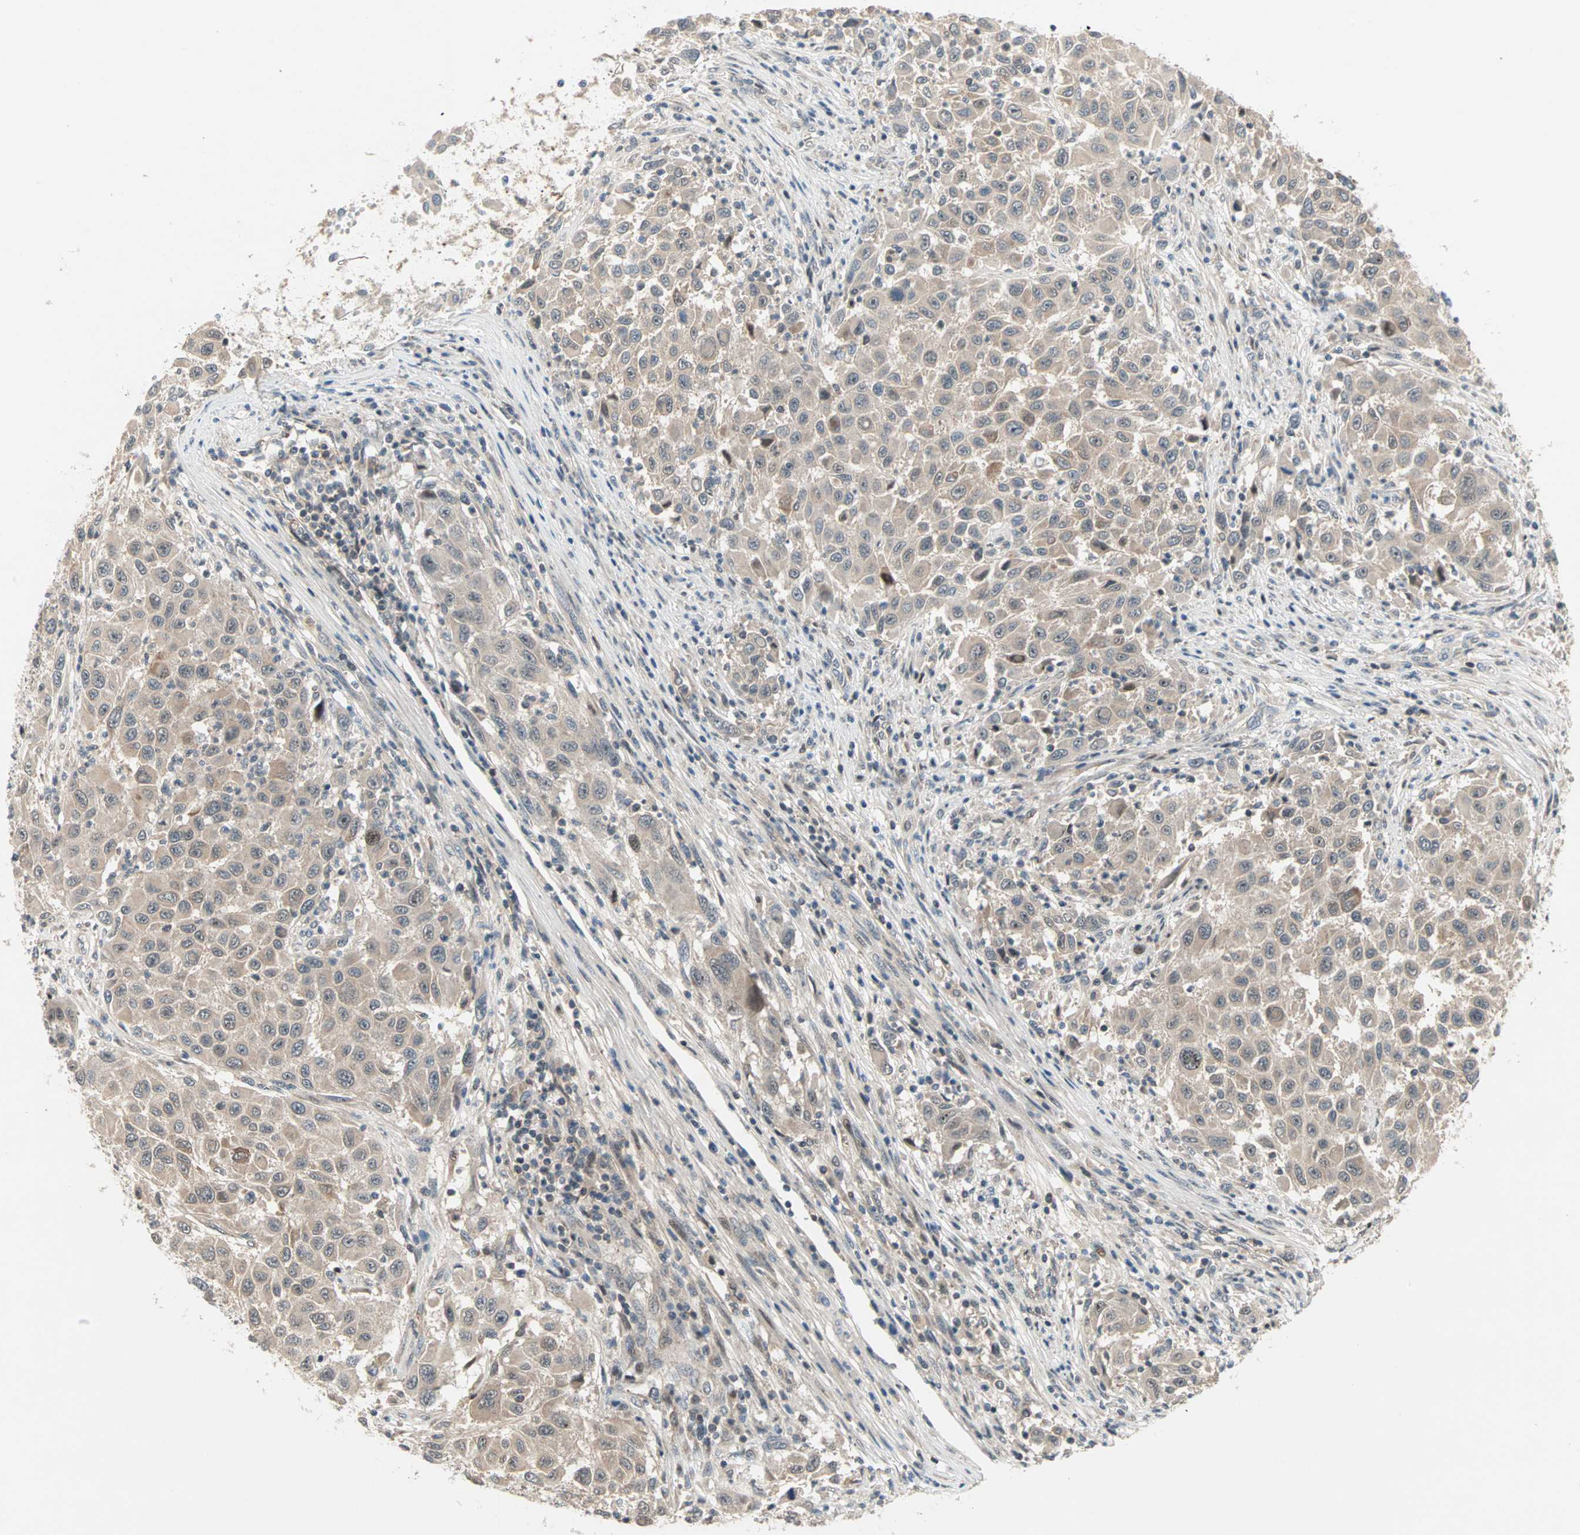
{"staining": {"intensity": "weak", "quantity": ">75%", "location": "cytoplasmic/membranous"}, "tissue": "melanoma", "cell_type": "Tumor cells", "image_type": "cancer", "snomed": [{"axis": "morphology", "description": "Malignant melanoma, Metastatic site"}, {"axis": "topography", "description": "Lymph node"}], "caption": "Human melanoma stained for a protein (brown) exhibits weak cytoplasmic/membranous positive positivity in approximately >75% of tumor cells.", "gene": "PROS1", "patient": {"sex": "male", "age": 61}}